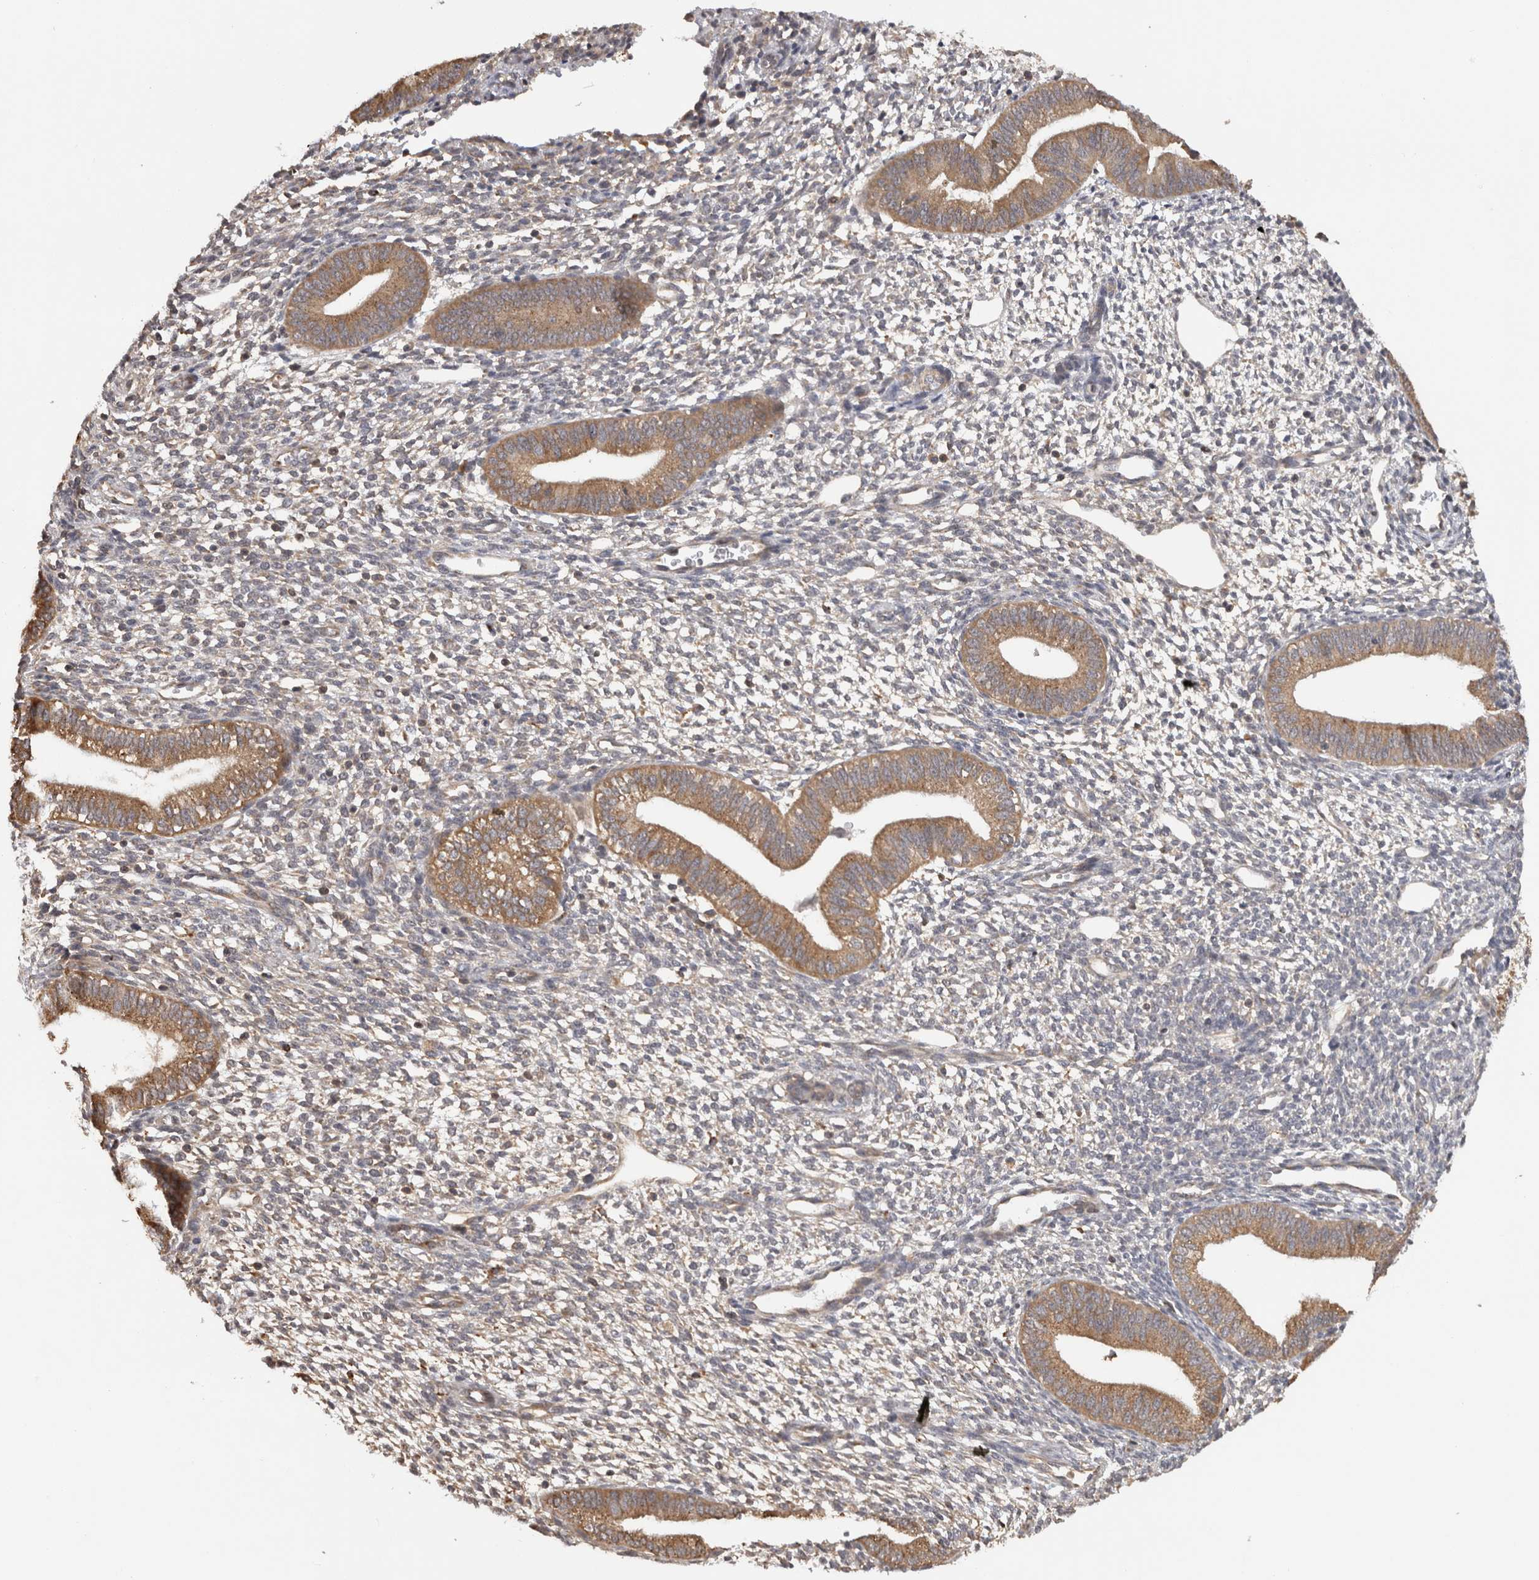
{"staining": {"intensity": "weak", "quantity": "25%-75%", "location": "cytoplasmic/membranous"}, "tissue": "endometrium", "cell_type": "Cells in endometrial stroma", "image_type": "normal", "snomed": [{"axis": "morphology", "description": "Normal tissue, NOS"}, {"axis": "topography", "description": "Endometrium"}], "caption": "Immunohistochemical staining of normal human endometrium reveals low levels of weak cytoplasmic/membranous staining in approximately 25%-75% of cells in endometrial stroma.", "gene": "ACAT2", "patient": {"sex": "female", "age": 46}}